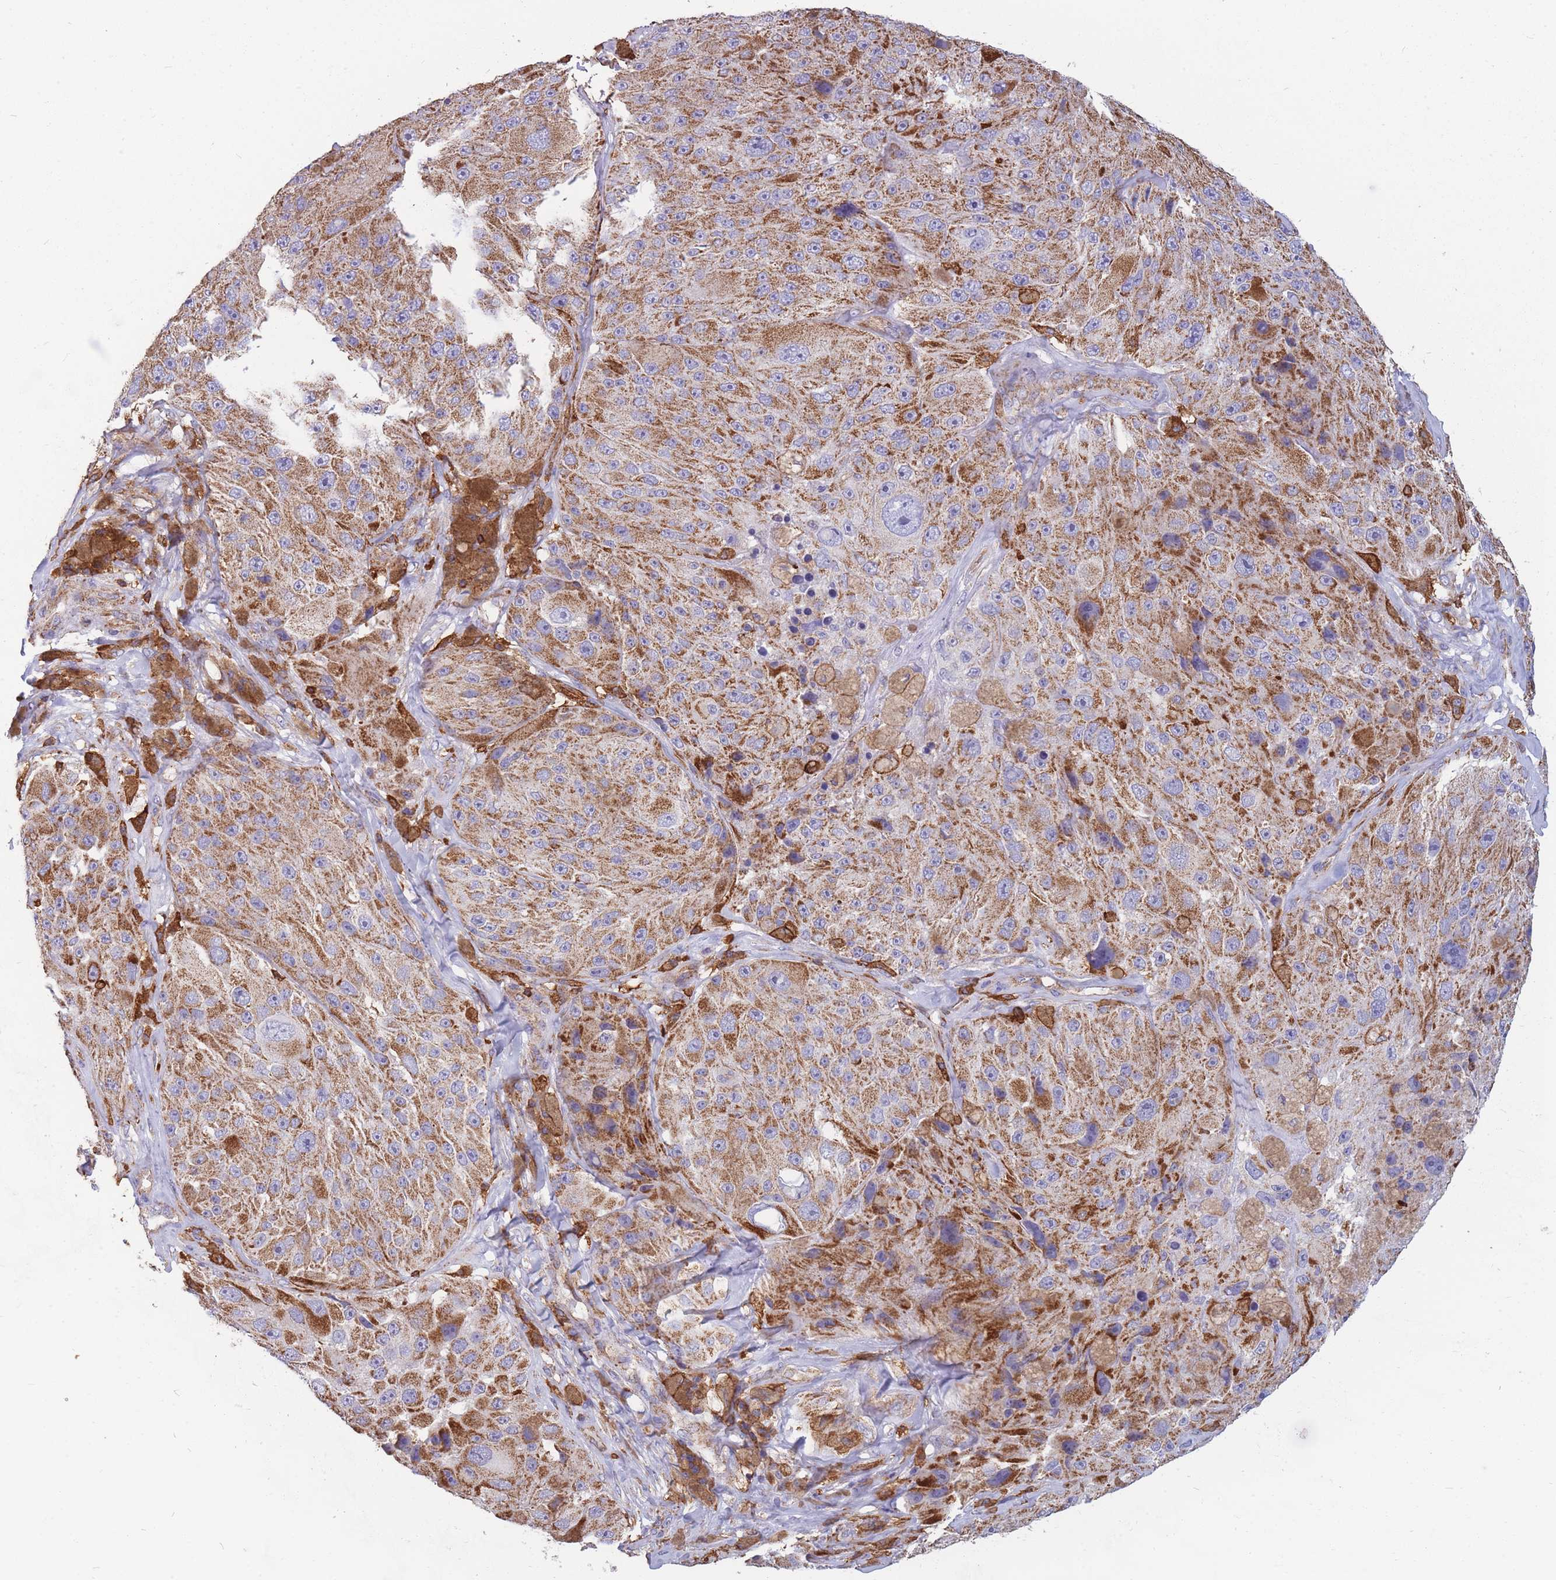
{"staining": {"intensity": "moderate", "quantity": ">75%", "location": "cytoplasmic/membranous"}, "tissue": "melanoma", "cell_type": "Tumor cells", "image_type": "cancer", "snomed": [{"axis": "morphology", "description": "Malignant melanoma, Metastatic site"}, {"axis": "topography", "description": "Lymph node"}], "caption": "High-power microscopy captured an immunohistochemistry (IHC) micrograph of malignant melanoma (metastatic site), revealing moderate cytoplasmic/membranous staining in approximately >75% of tumor cells.", "gene": "MRPL54", "patient": {"sex": "male", "age": 62}}